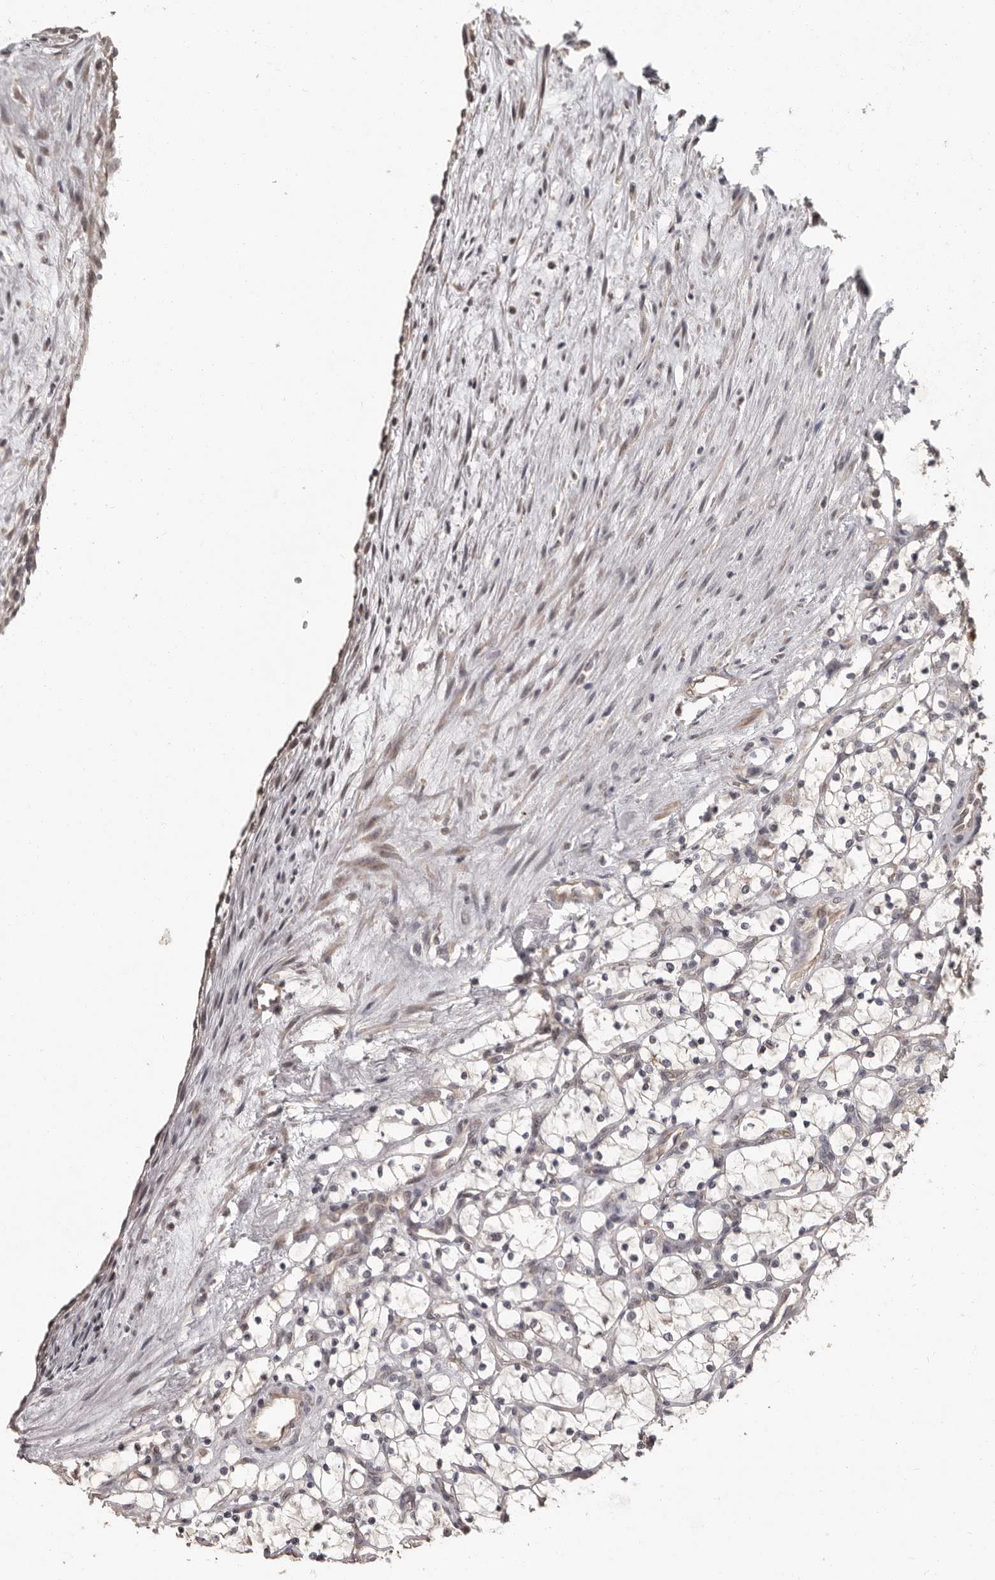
{"staining": {"intensity": "negative", "quantity": "none", "location": "none"}, "tissue": "renal cancer", "cell_type": "Tumor cells", "image_type": "cancer", "snomed": [{"axis": "morphology", "description": "Adenocarcinoma, NOS"}, {"axis": "topography", "description": "Kidney"}], "caption": "Renal cancer (adenocarcinoma) stained for a protein using immunohistochemistry (IHC) demonstrates no expression tumor cells.", "gene": "ZFP14", "patient": {"sex": "female", "age": 69}}